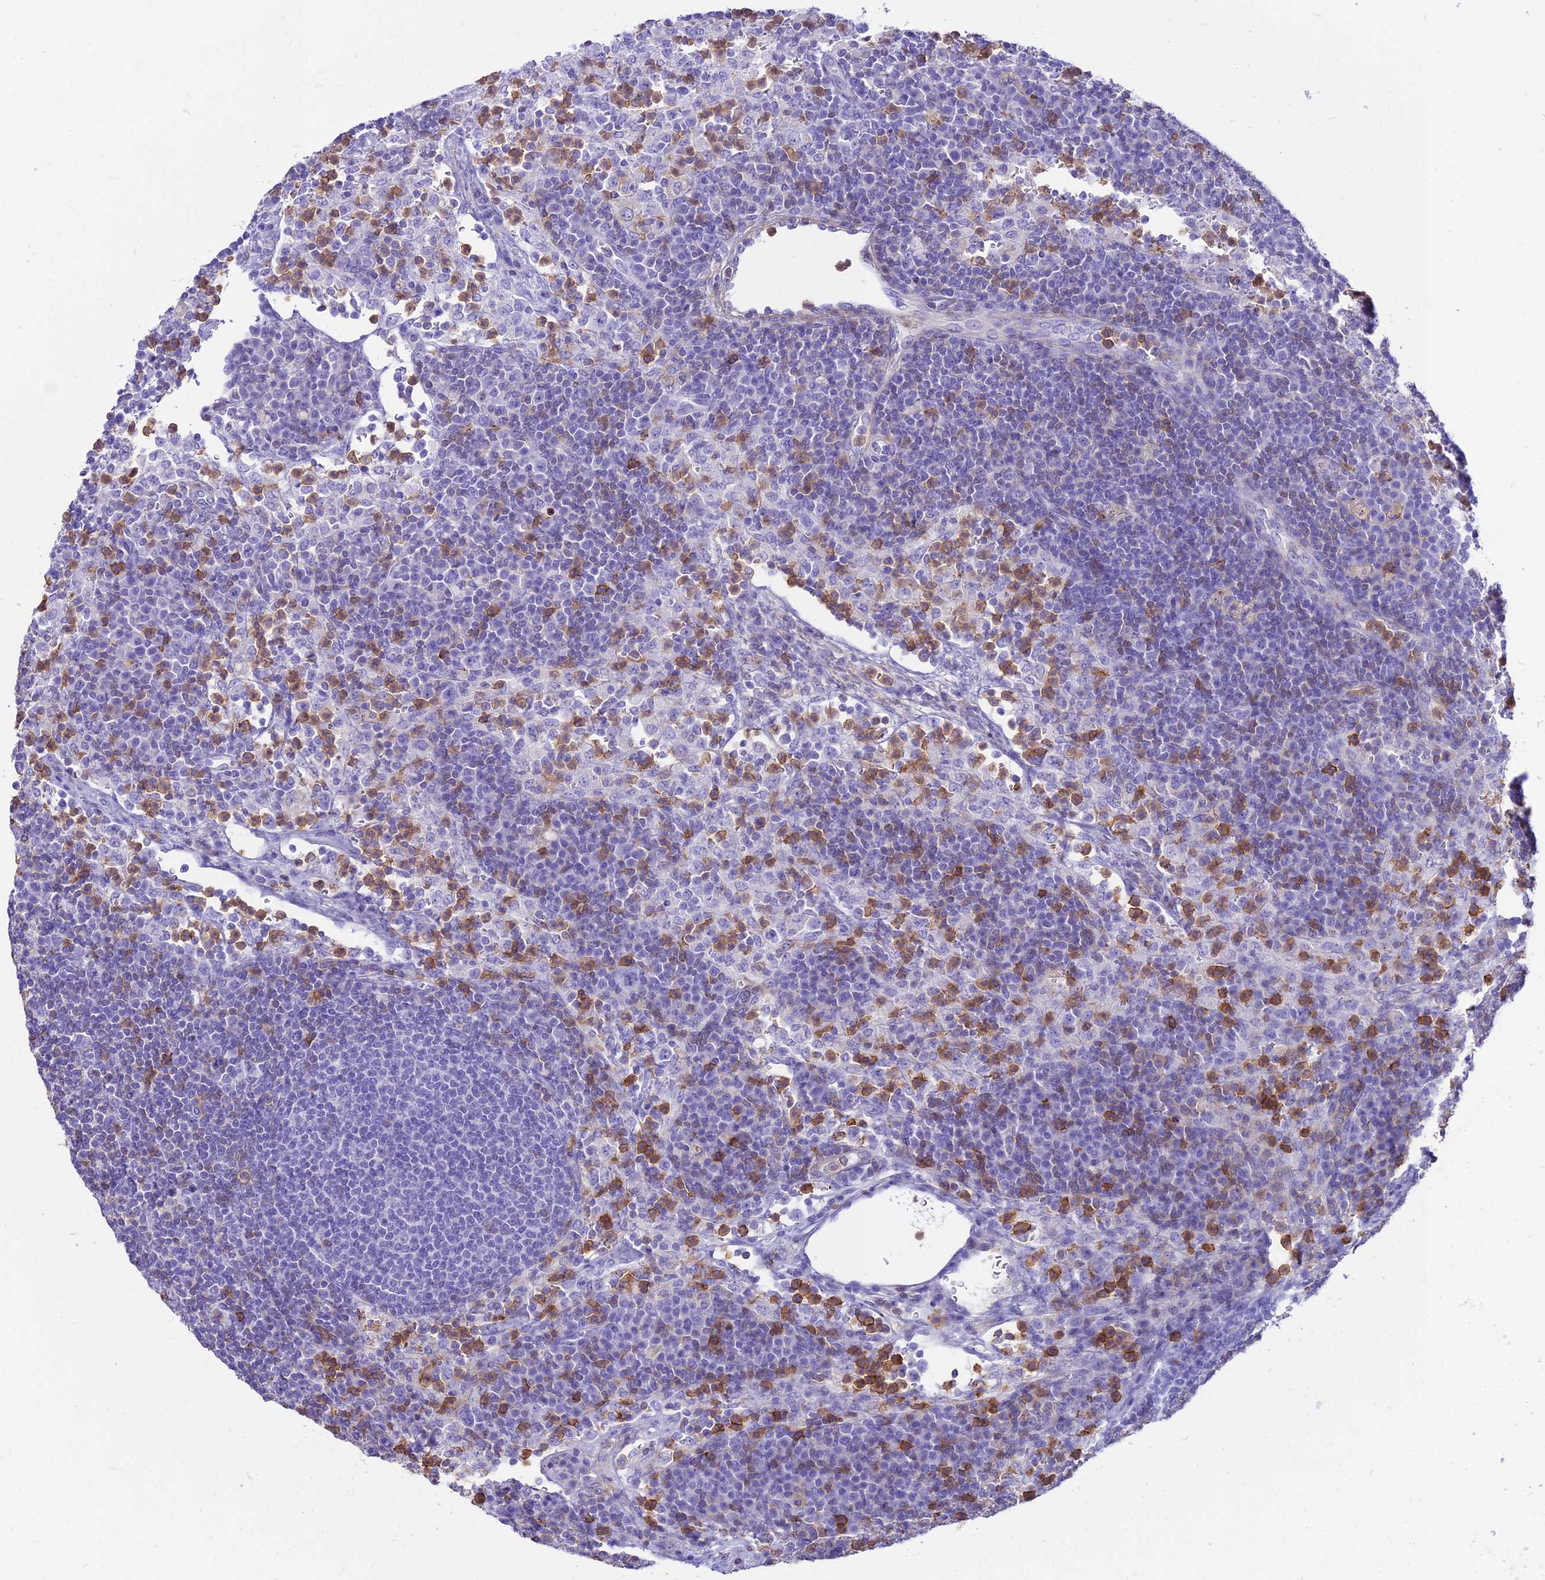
{"staining": {"intensity": "negative", "quantity": "none", "location": "none"}, "tissue": "lymph node", "cell_type": "Germinal center cells", "image_type": "normal", "snomed": [{"axis": "morphology", "description": "Normal tissue, NOS"}, {"axis": "topography", "description": "Lymph node"}], "caption": "Immunohistochemical staining of normal lymph node reveals no significant staining in germinal center cells.", "gene": "SREK1IP1", "patient": {"sex": "female", "age": 70}}